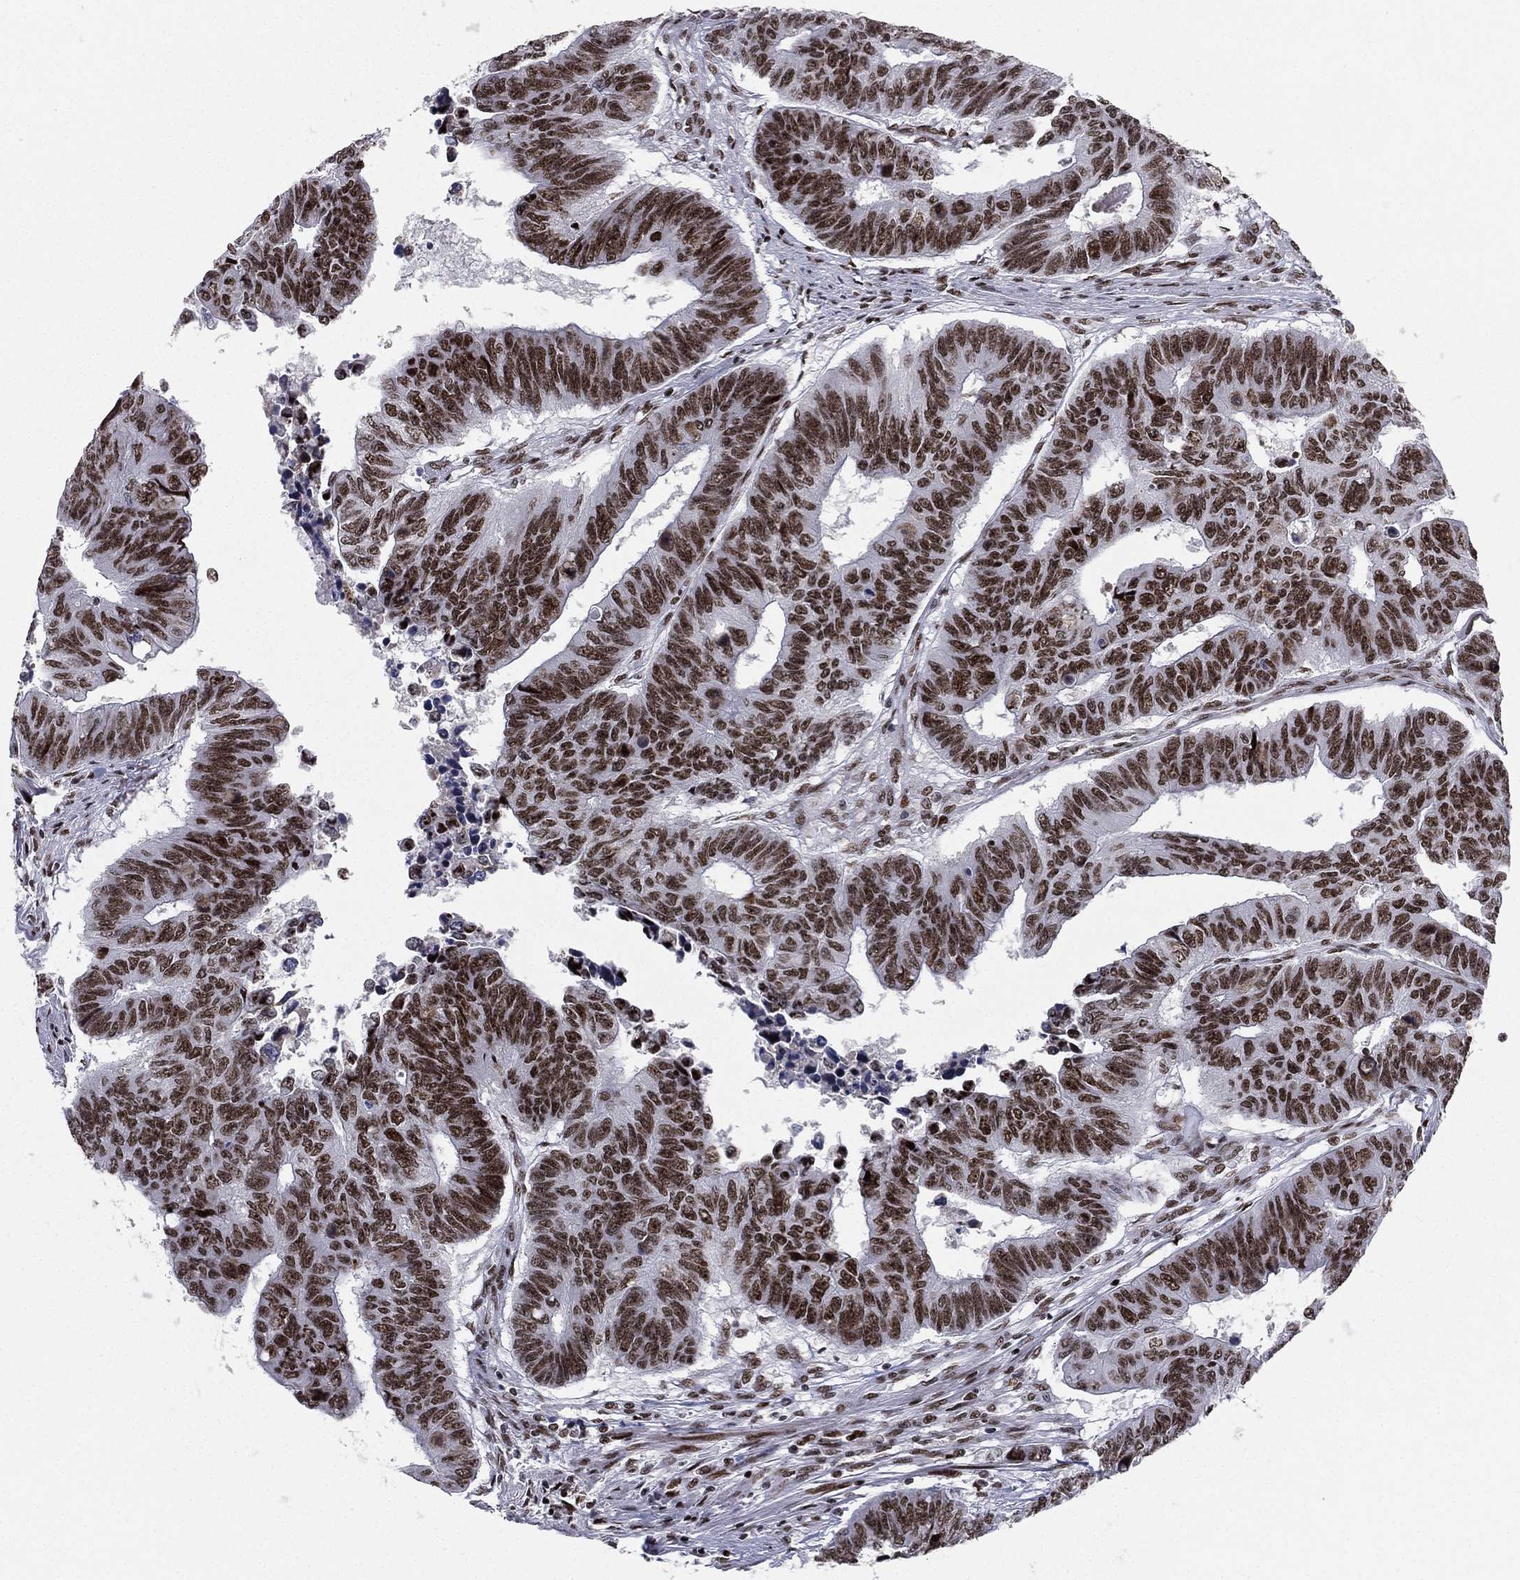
{"staining": {"intensity": "strong", "quantity": ">75%", "location": "nuclear"}, "tissue": "colorectal cancer", "cell_type": "Tumor cells", "image_type": "cancer", "snomed": [{"axis": "morphology", "description": "Adenocarcinoma, NOS"}, {"axis": "topography", "description": "Rectum"}], "caption": "The immunohistochemical stain shows strong nuclear positivity in tumor cells of colorectal adenocarcinoma tissue. (IHC, brightfield microscopy, high magnification).", "gene": "RTF1", "patient": {"sex": "female", "age": 85}}